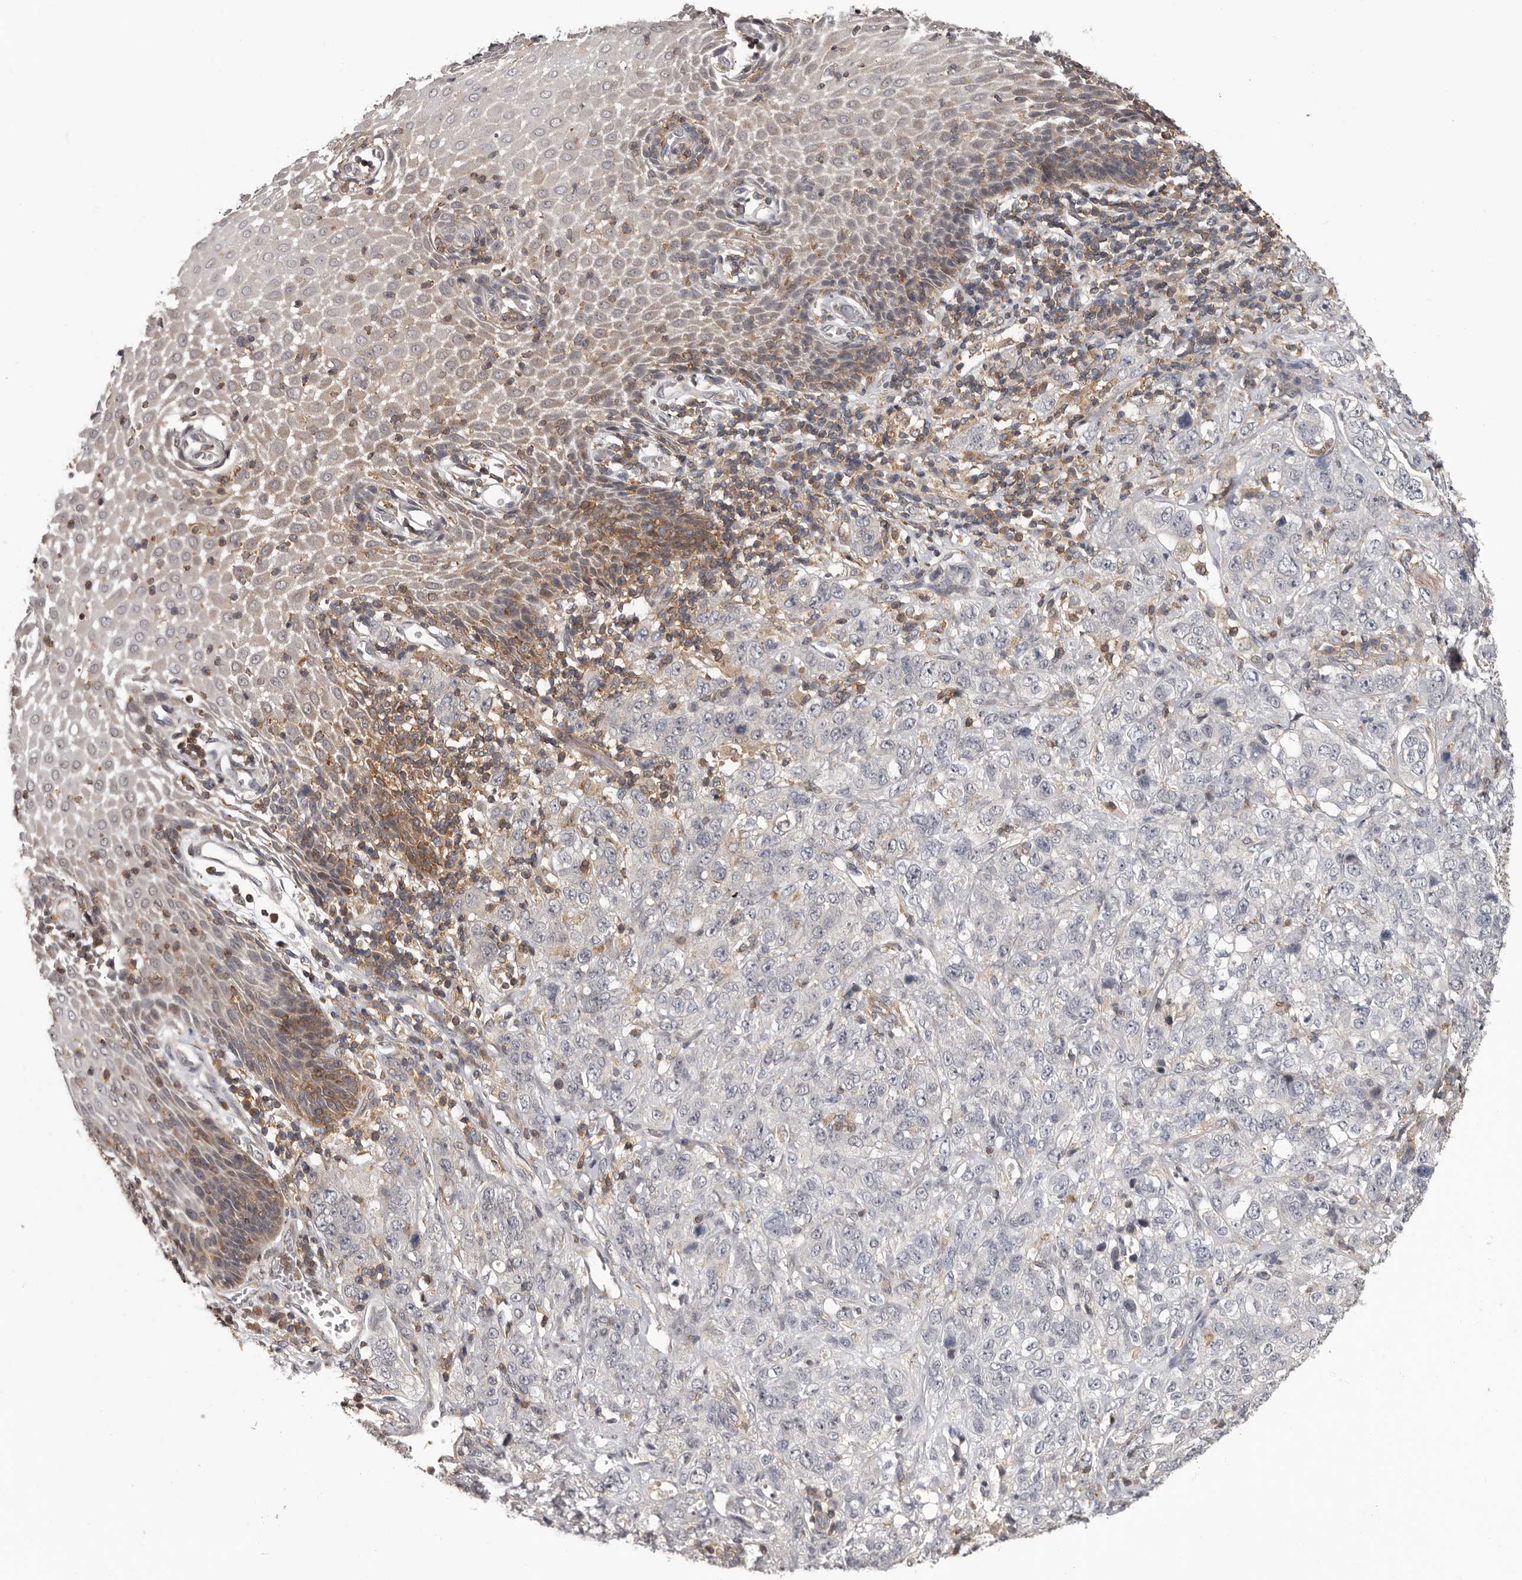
{"staining": {"intensity": "negative", "quantity": "none", "location": "none"}, "tissue": "stomach cancer", "cell_type": "Tumor cells", "image_type": "cancer", "snomed": [{"axis": "morphology", "description": "Adenocarcinoma, NOS"}, {"axis": "topography", "description": "Stomach"}], "caption": "IHC micrograph of neoplastic tissue: human stomach cancer (adenocarcinoma) stained with DAB (3,3'-diaminobenzidine) exhibits no significant protein expression in tumor cells.", "gene": "ANKRD44", "patient": {"sex": "male", "age": 48}}